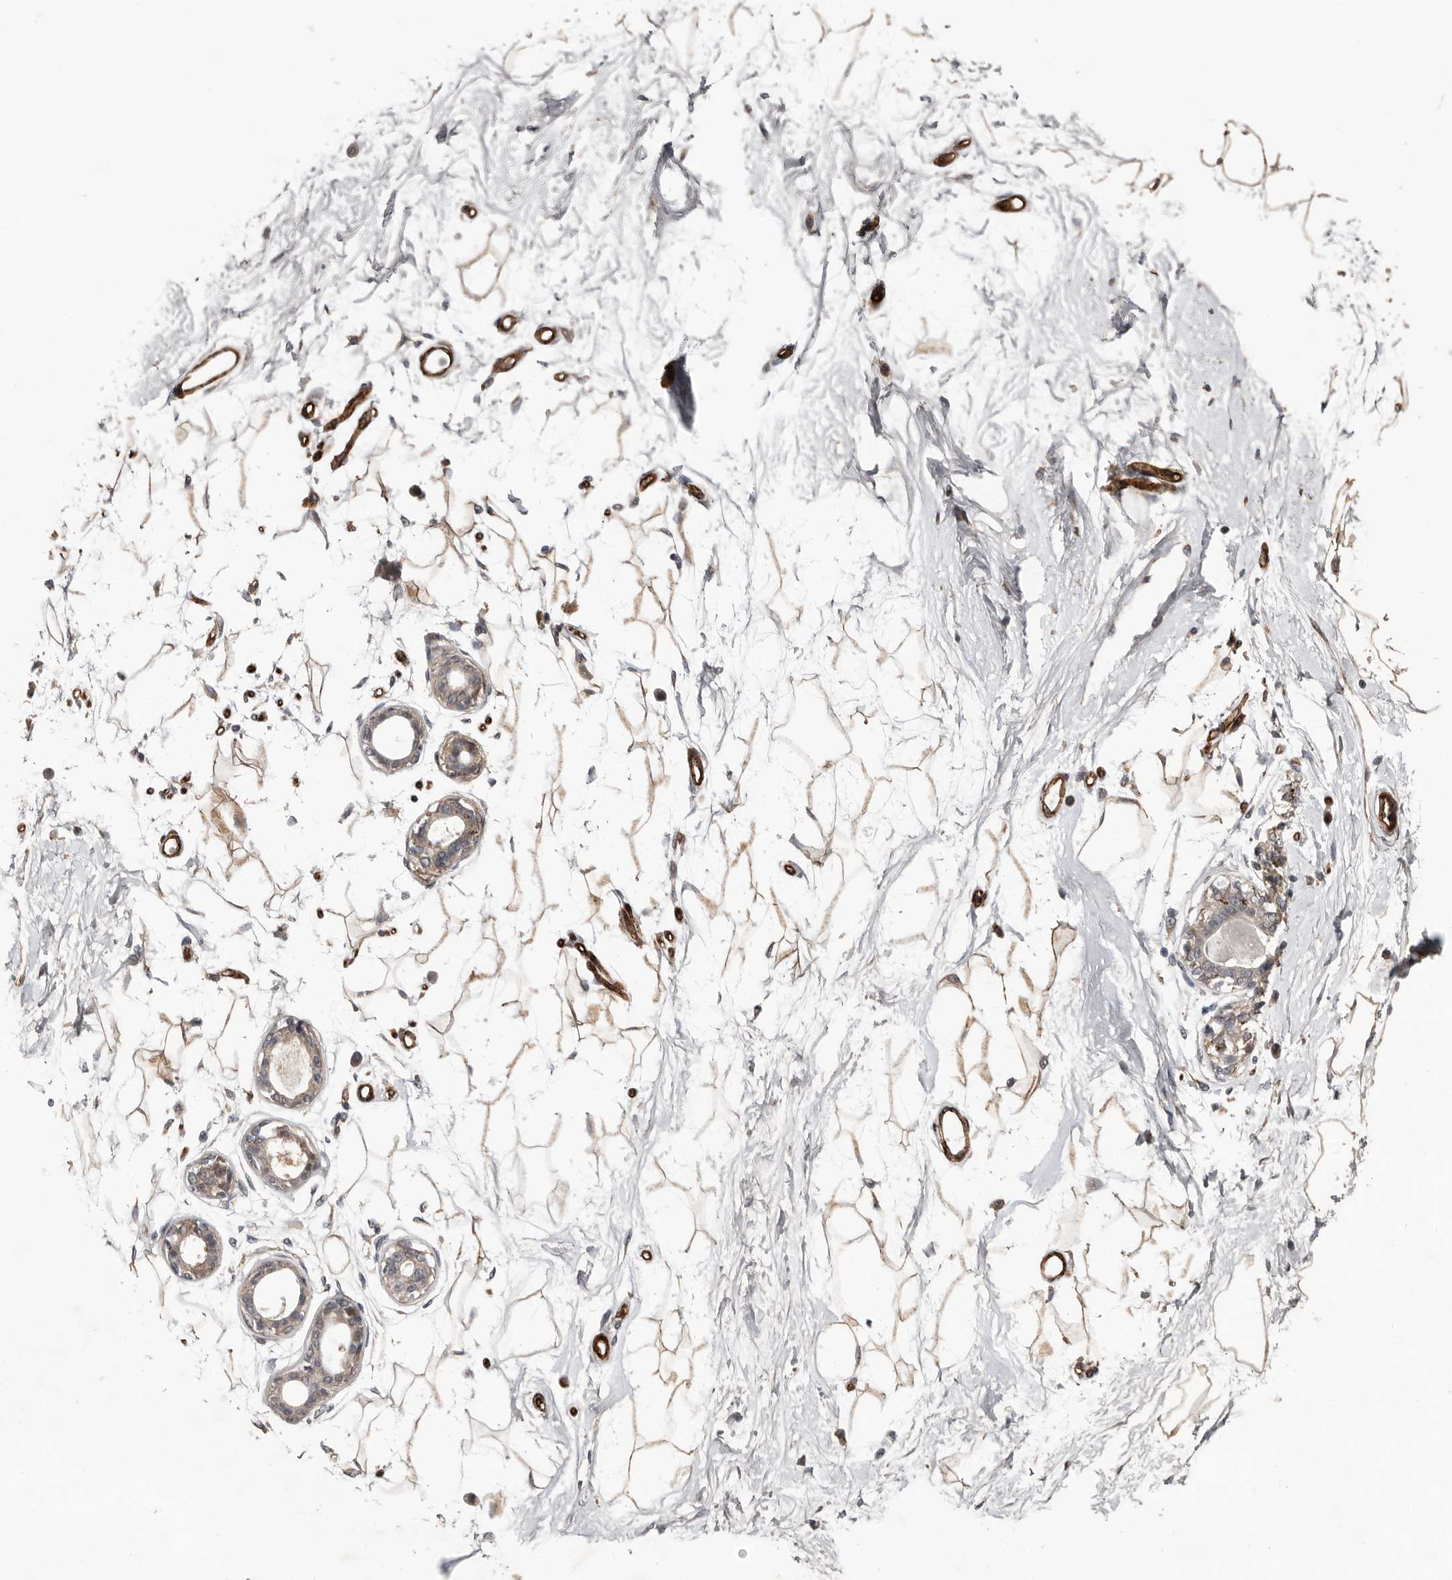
{"staining": {"intensity": "moderate", "quantity": ">75%", "location": "cytoplasmic/membranous"}, "tissue": "breast", "cell_type": "Adipocytes", "image_type": "normal", "snomed": [{"axis": "morphology", "description": "Normal tissue, NOS"}, {"axis": "topography", "description": "Breast"}], "caption": "Immunohistochemical staining of unremarkable human breast demonstrates >75% levels of moderate cytoplasmic/membranous protein staining in approximately >75% of adipocytes.", "gene": "RANBP17", "patient": {"sex": "female", "age": 45}}